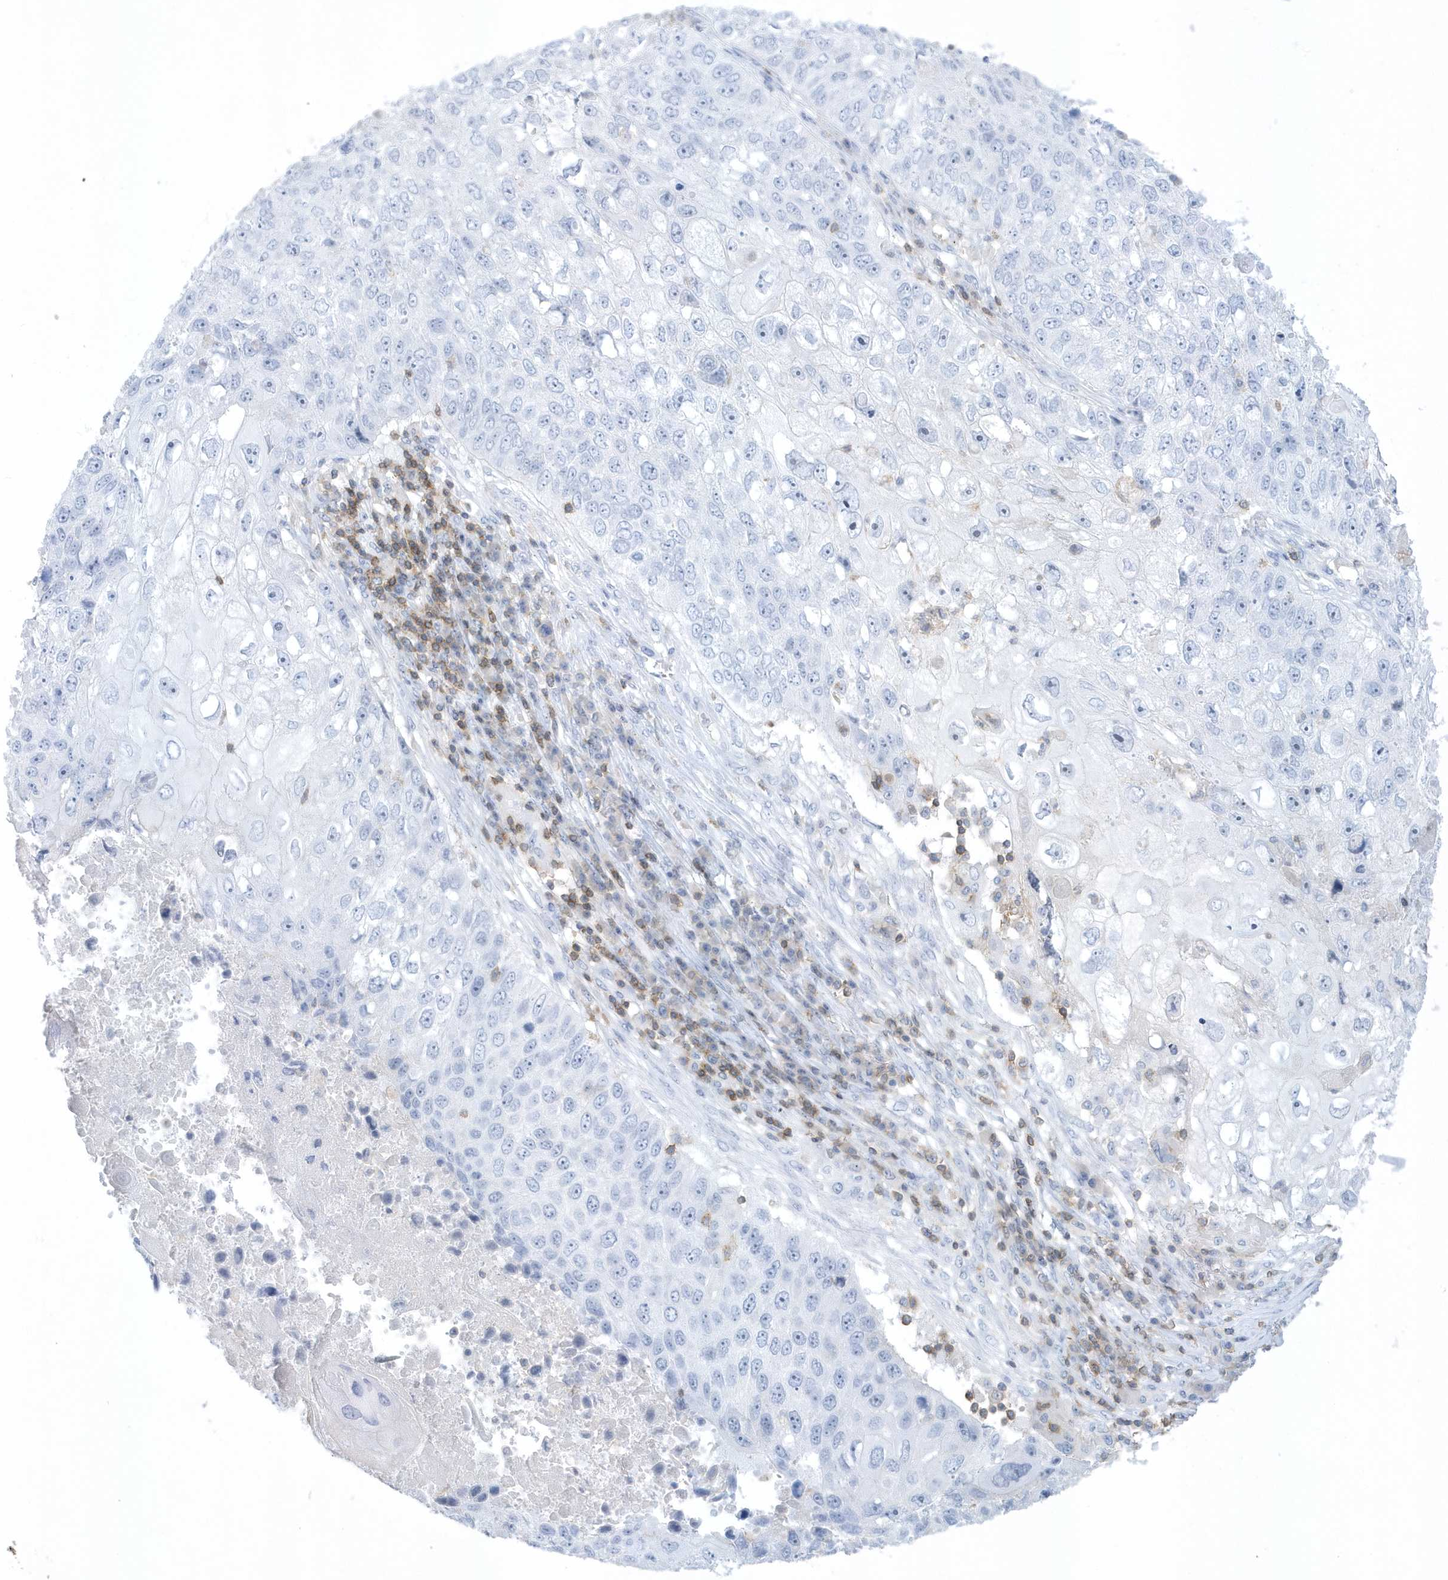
{"staining": {"intensity": "negative", "quantity": "none", "location": "none"}, "tissue": "lung cancer", "cell_type": "Tumor cells", "image_type": "cancer", "snomed": [{"axis": "morphology", "description": "Squamous cell carcinoma, NOS"}, {"axis": "topography", "description": "Lung"}], "caption": "Immunohistochemistry (IHC) of lung squamous cell carcinoma demonstrates no staining in tumor cells.", "gene": "PSD4", "patient": {"sex": "male", "age": 61}}